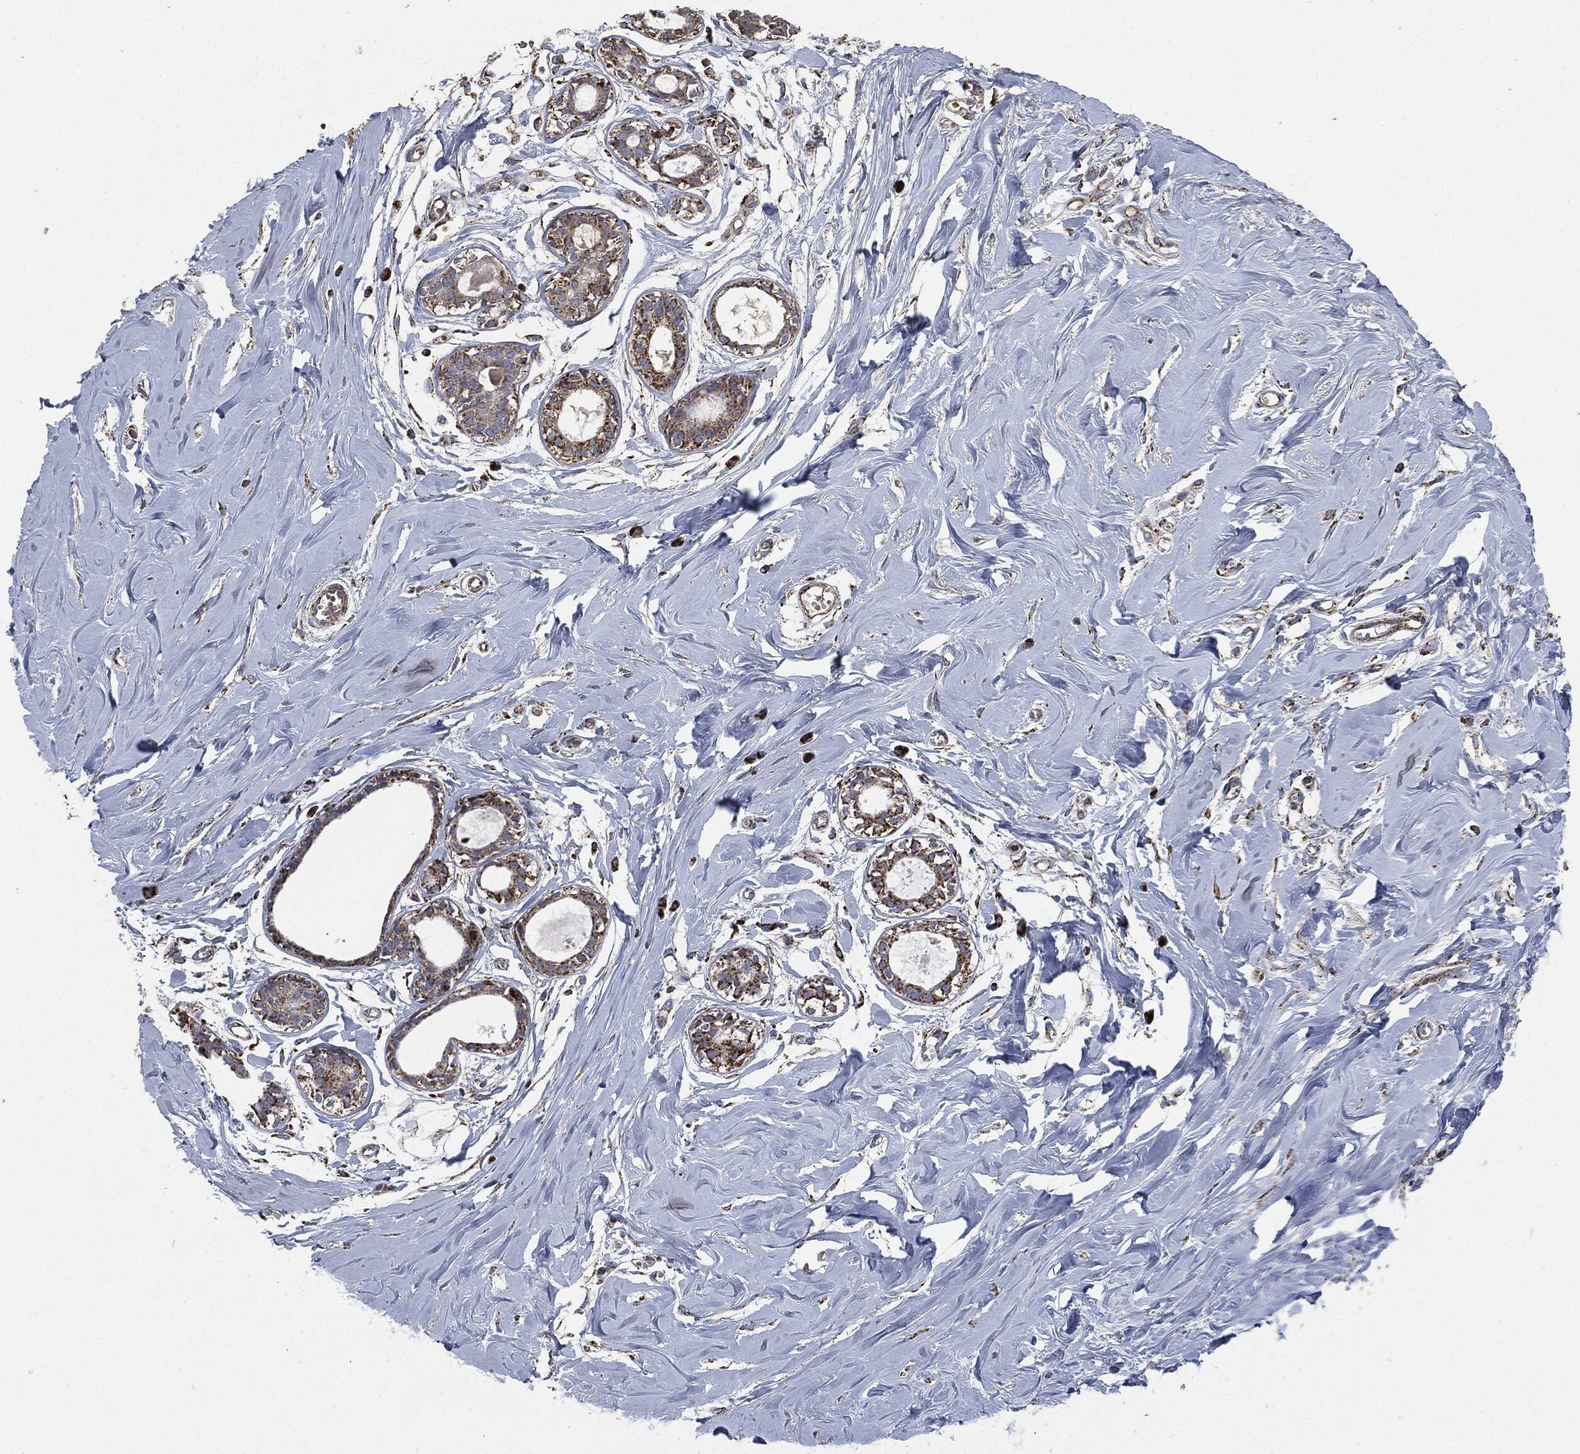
{"staining": {"intensity": "negative", "quantity": "none", "location": "none"}, "tissue": "soft tissue", "cell_type": "Fibroblasts", "image_type": "normal", "snomed": [{"axis": "morphology", "description": "Normal tissue, NOS"}, {"axis": "topography", "description": "Breast"}], "caption": "Human soft tissue stained for a protein using IHC shows no staining in fibroblasts.", "gene": "RYK", "patient": {"sex": "female", "age": 49}}